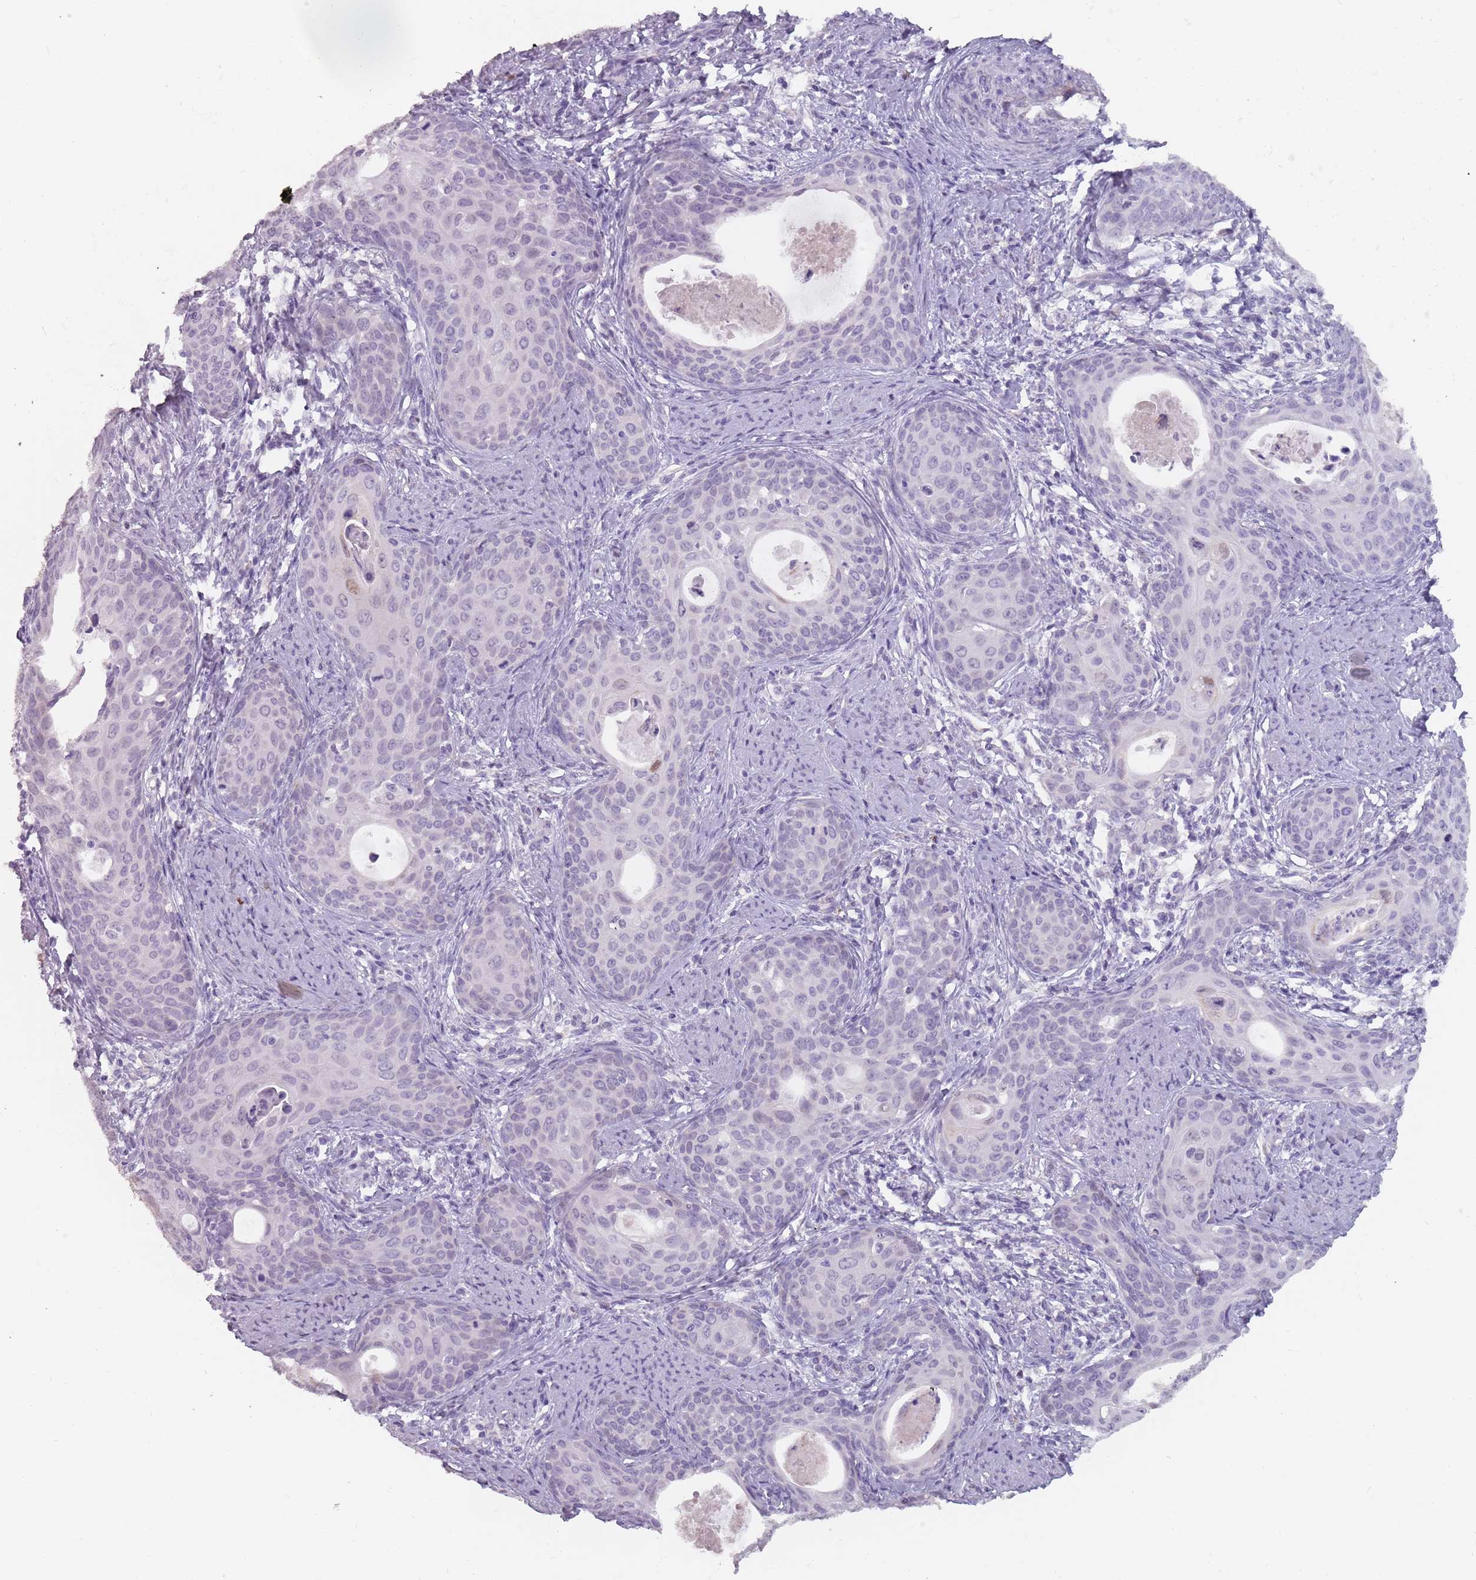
{"staining": {"intensity": "negative", "quantity": "none", "location": "none"}, "tissue": "cervical cancer", "cell_type": "Tumor cells", "image_type": "cancer", "snomed": [{"axis": "morphology", "description": "Squamous cell carcinoma, NOS"}, {"axis": "topography", "description": "Cervix"}], "caption": "Photomicrograph shows no protein staining in tumor cells of squamous cell carcinoma (cervical) tissue.", "gene": "DDX4", "patient": {"sex": "female", "age": 46}}